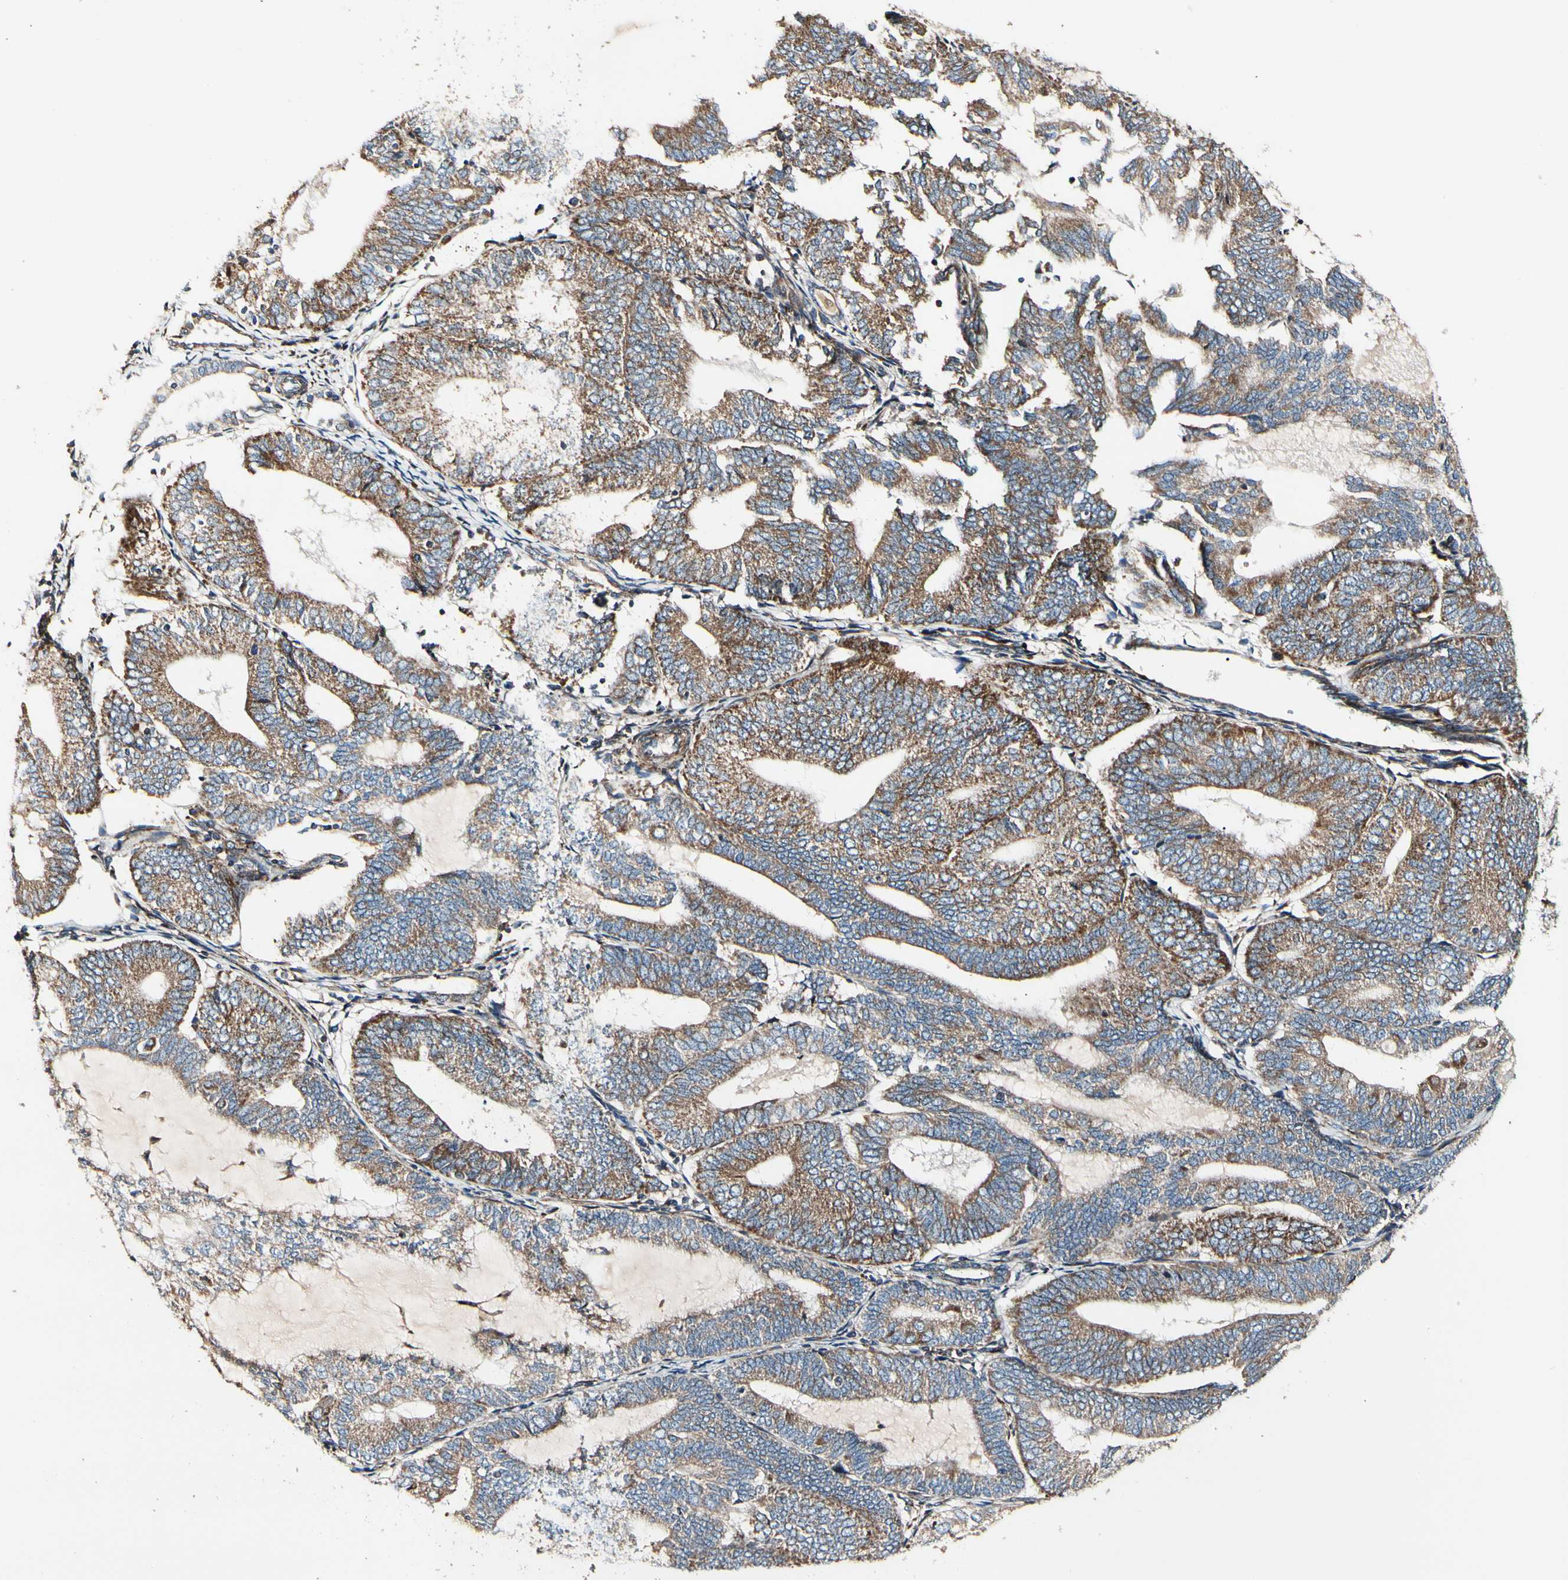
{"staining": {"intensity": "moderate", "quantity": ">75%", "location": "cytoplasmic/membranous"}, "tissue": "endometrial cancer", "cell_type": "Tumor cells", "image_type": "cancer", "snomed": [{"axis": "morphology", "description": "Adenocarcinoma, NOS"}, {"axis": "topography", "description": "Endometrium"}], "caption": "High-power microscopy captured an IHC micrograph of adenocarcinoma (endometrial), revealing moderate cytoplasmic/membranous staining in about >75% of tumor cells.", "gene": "MRPL9", "patient": {"sex": "female", "age": 81}}